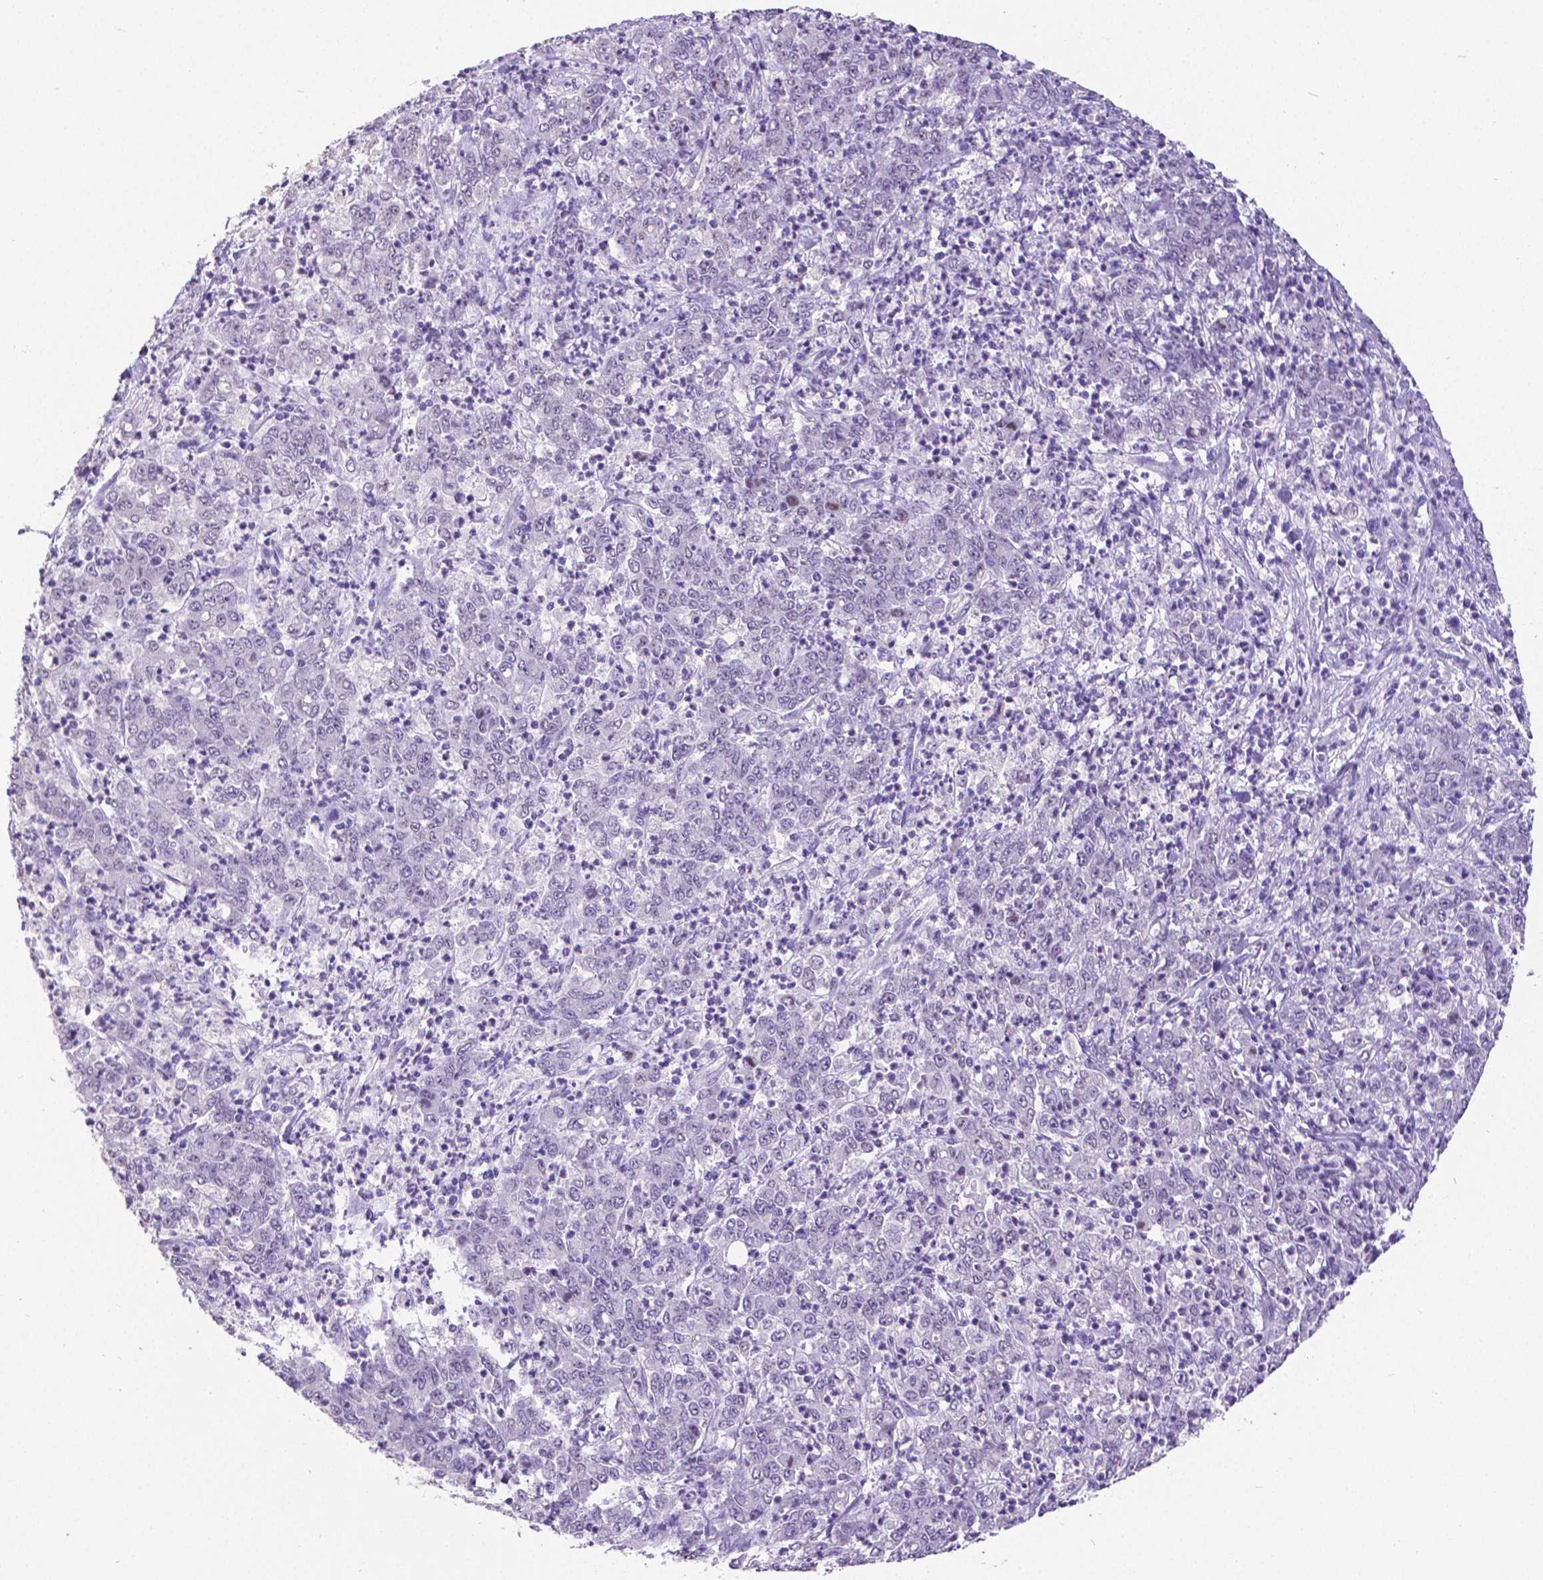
{"staining": {"intensity": "negative", "quantity": "none", "location": "none"}, "tissue": "stomach cancer", "cell_type": "Tumor cells", "image_type": "cancer", "snomed": [{"axis": "morphology", "description": "Adenocarcinoma, NOS"}, {"axis": "topography", "description": "Stomach, lower"}], "caption": "Tumor cells show no significant staining in stomach adenocarcinoma.", "gene": "SATB2", "patient": {"sex": "female", "age": 71}}